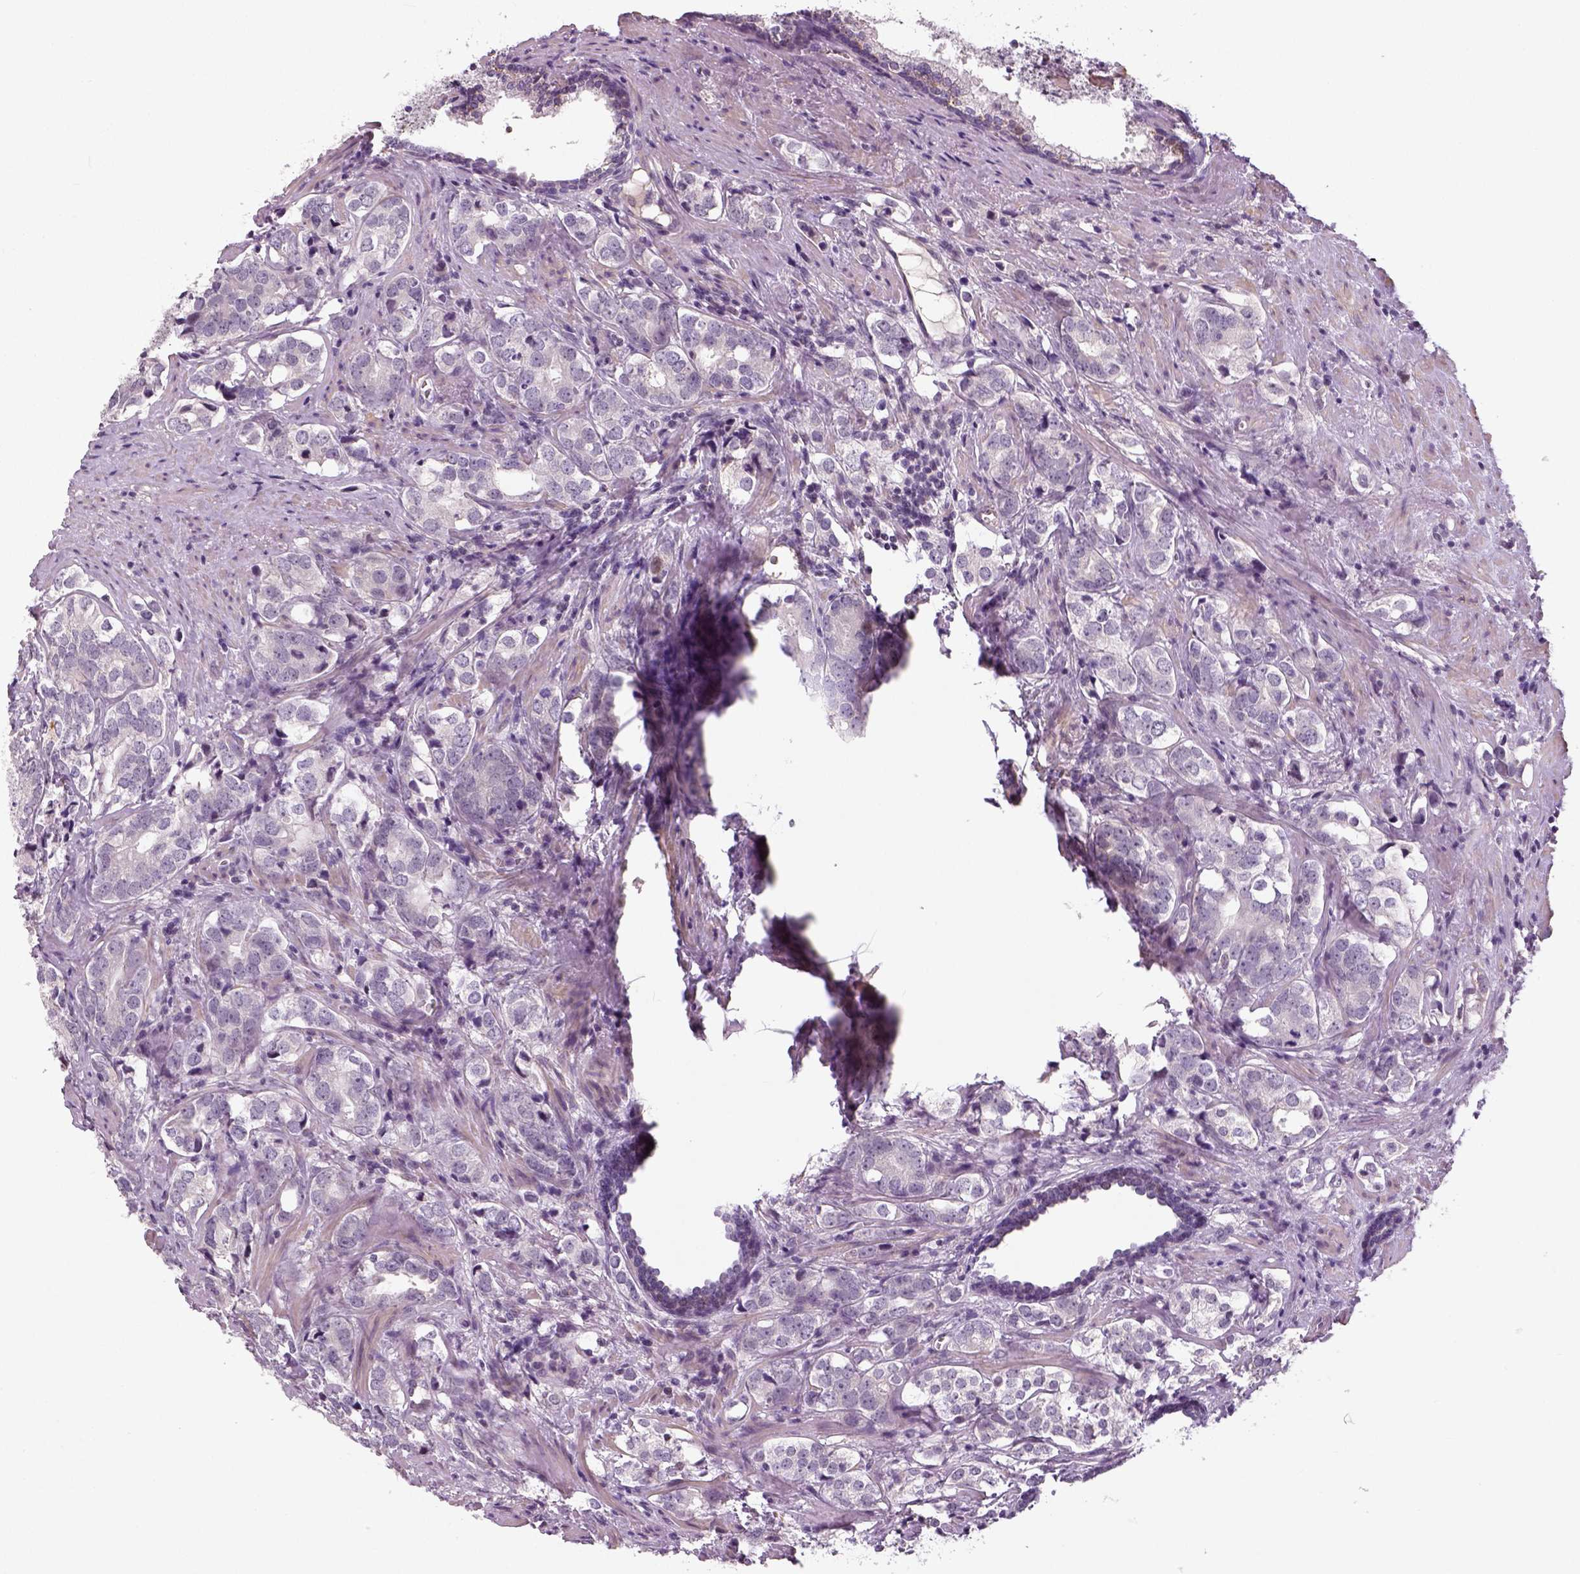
{"staining": {"intensity": "negative", "quantity": "none", "location": "none"}, "tissue": "prostate cancer", "cell_type": "Tumor cells", "image_type": "cancer", "snomed": [{"axis": "morphology", "description": "Adenocarcinoma, NOS"}, {"axis": "topography", "description": "Prostate and seminal vesicle, NOS"}], "caption": "Immunohistochemical staining of human prostate cancer (adenocarcinoma) displays no significant positivity in tumor cells.", "gene": "NECAB1", "patient": {"sex": "male", "age": 63}}